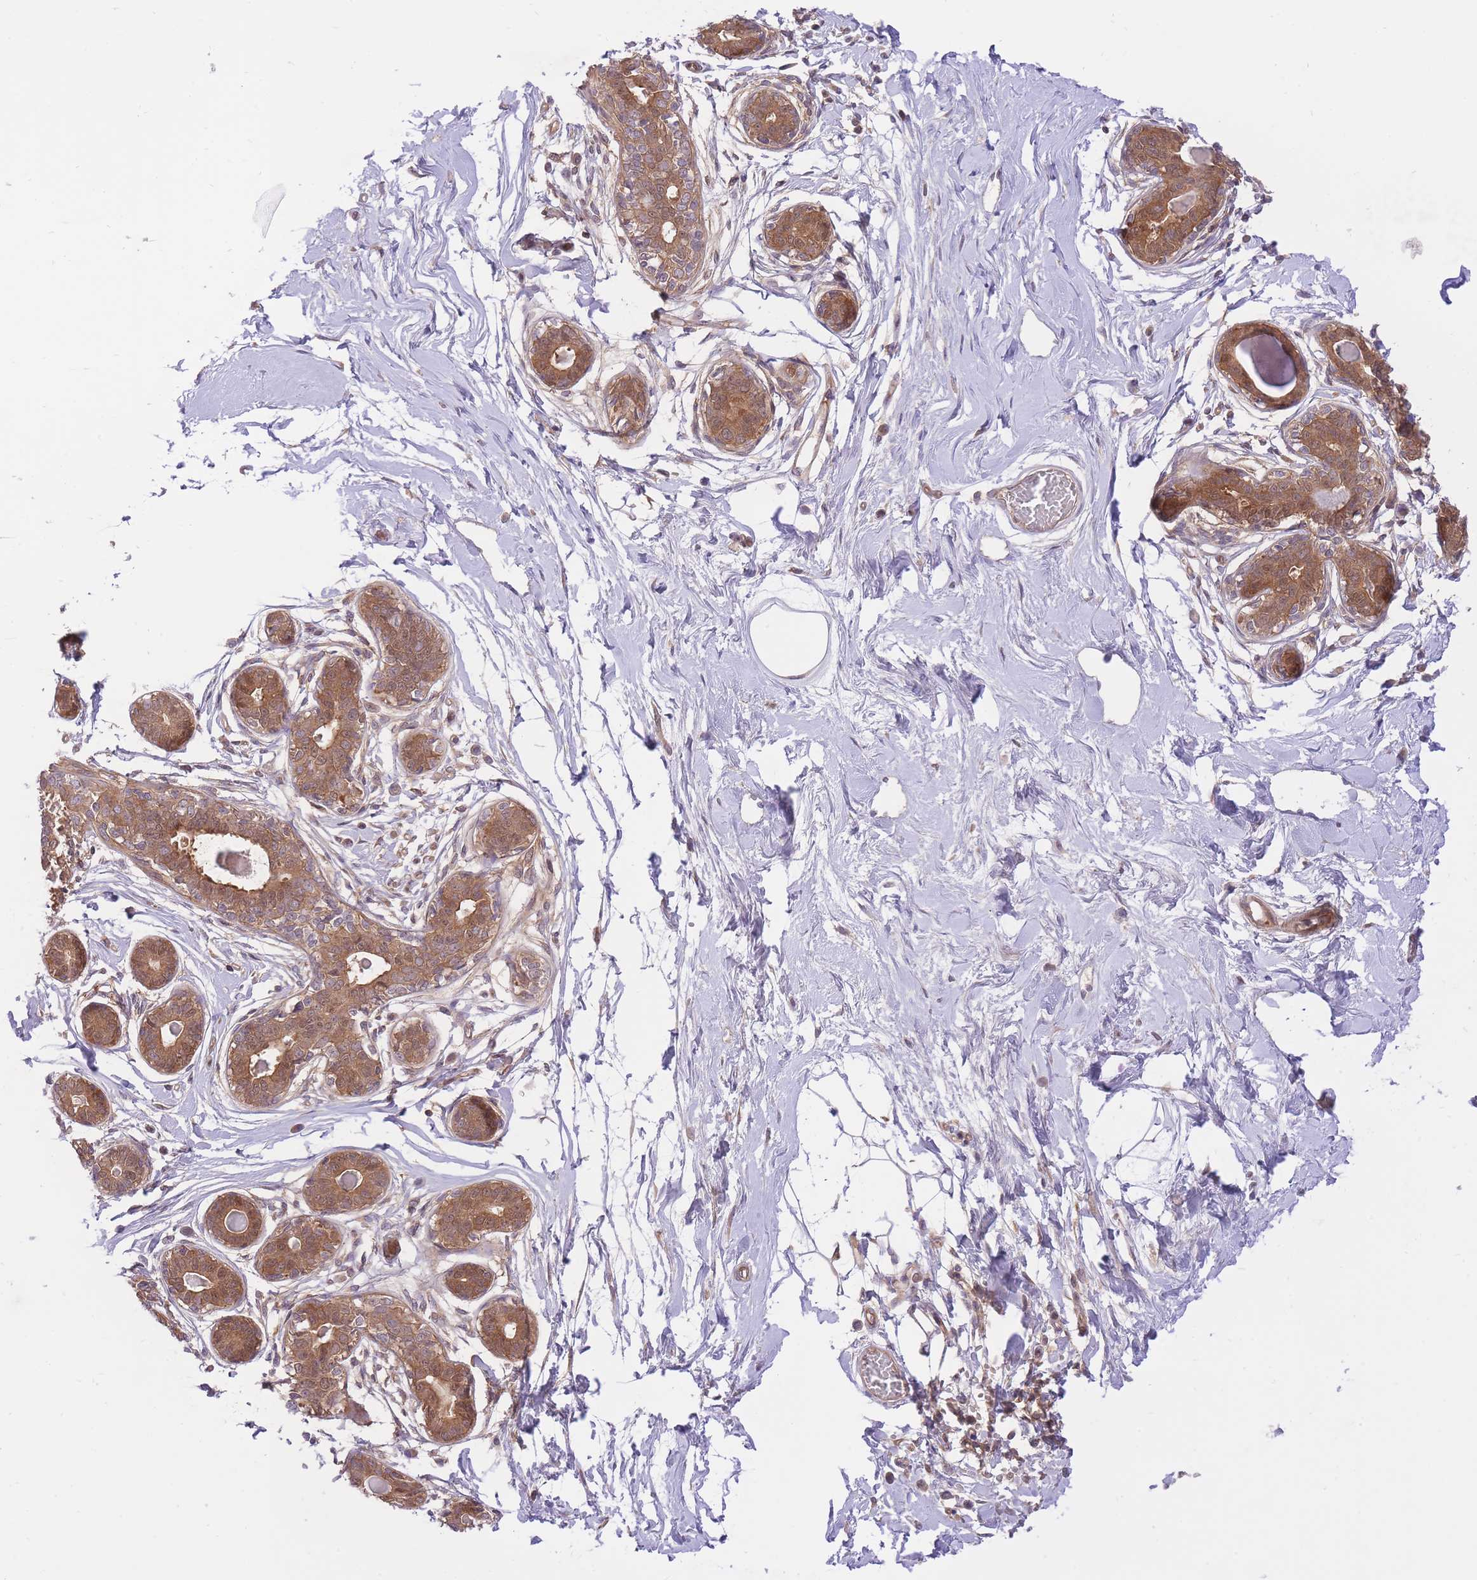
{"staining": {"intensity": "negative", "quantity": "none", "location": "none"}, "tissue": "breast", "cell_type": "Adipocytes", "image_type": "normal", "snomed": [{"axis": "morphology", "description": "Normal tissue, NOS"}, {"axis": "topography", "description": "Breast"}], "caption": "Adipocytes show no significant expression in benign breast. The staining was performed using DAB (3,3'-diaminobenzidine) to visualize the protein expression in brown, while the nuclei were stained in blue with hematoxylin (Magnification: 20x).", "gene": "PREP", "patient": {"sex": "female", "age": 45}}